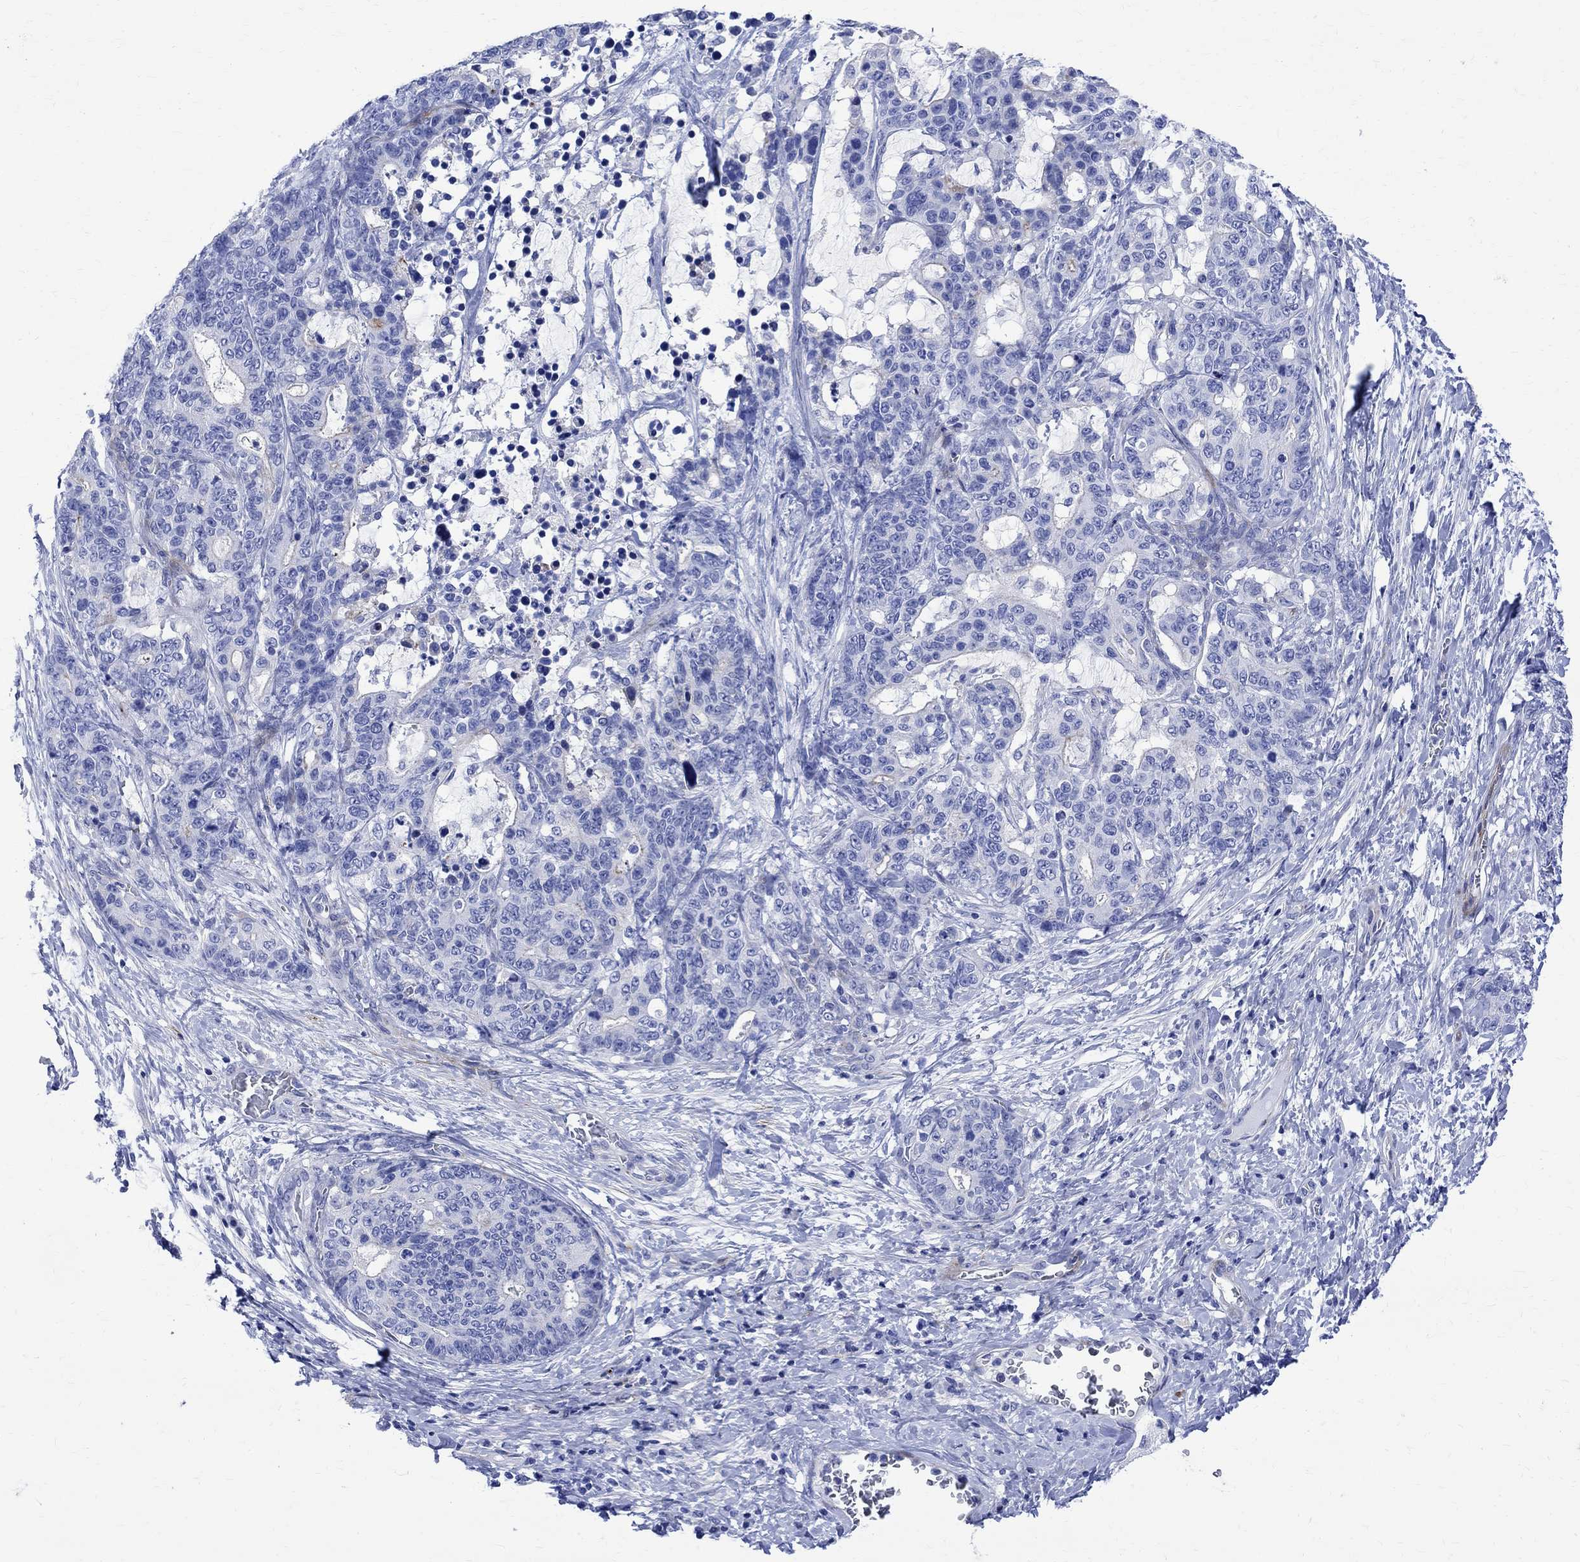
{"staining": {"intensity": "negative", "quantity": "none", "location": "none"}, "tissue": "stomach cancer", "cell_type": "Tumor cells", "image_type": "cancer", "snomed": [{"axis": "morphology", "description": "Normal tissue, NOS"}, {"axis": "morphology", "description": "Adenocarcinoma, NOS"}, {"axis": "topography", "description": "Stomach"}], "caption": "An image of human stomach cancer (adenocarcinoma) is negative for staining in tumor cells. The staining is performed using DAB brown chromogen with nuclei counter-stained in using hematoxylin.", "gene": "PARVB", "patient": {"sex": "female", "age": 64}}